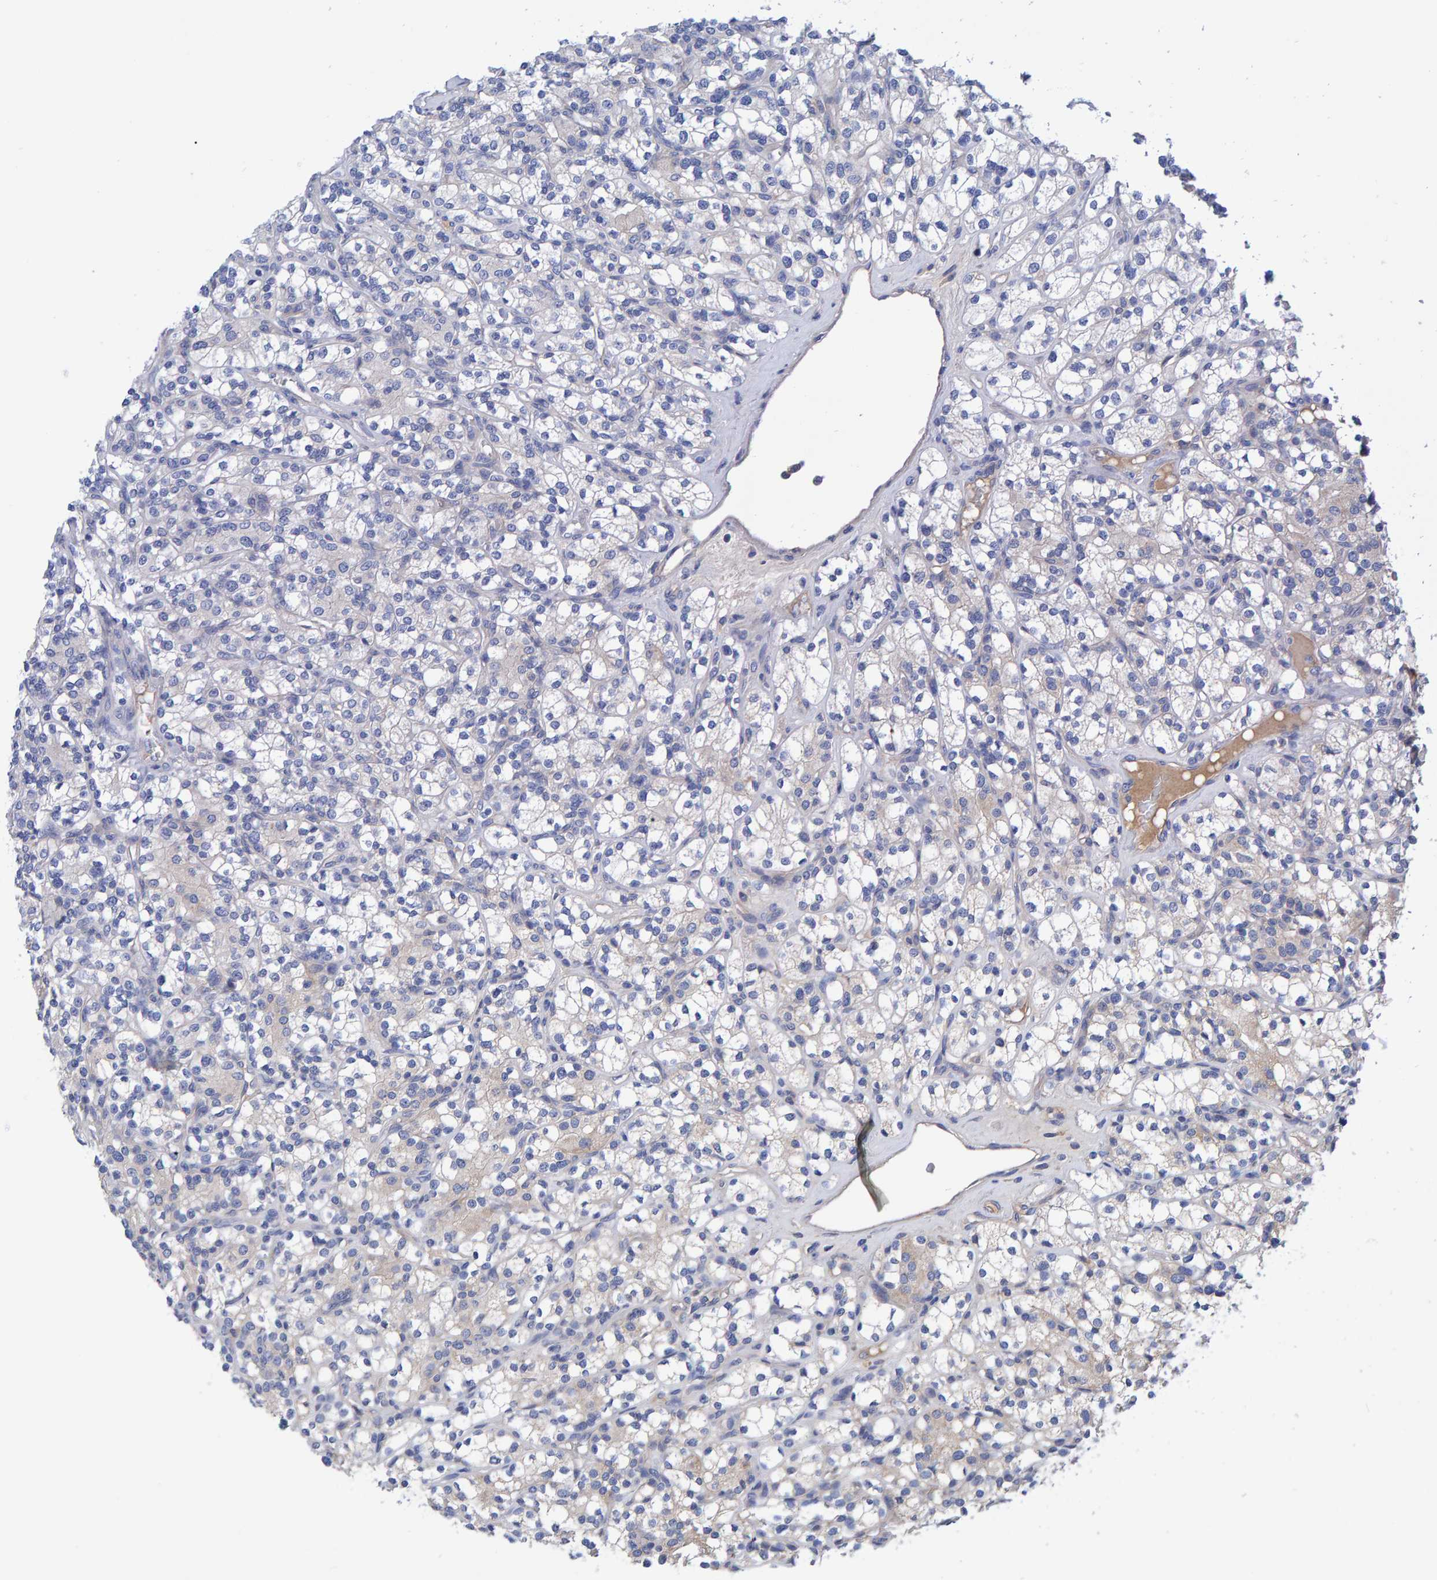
{"staining": {"intensity": "negative", "quantity": "none", "location": "none"}, "tissue": "renal cancer", "cell_type": "Tumor cells", "image_type": "cancer", "snomed": [{"axis": "morphology", "description": "Adenocarcinoma, NOS"}, {"axis": "topography", "description": "Kidney"}], "caption": "Tumor cells are negative for brown protein staining in renal adenocarcinoma.", "gene": "EFR3A", "patient": {"sex": "male", "age": 77}}